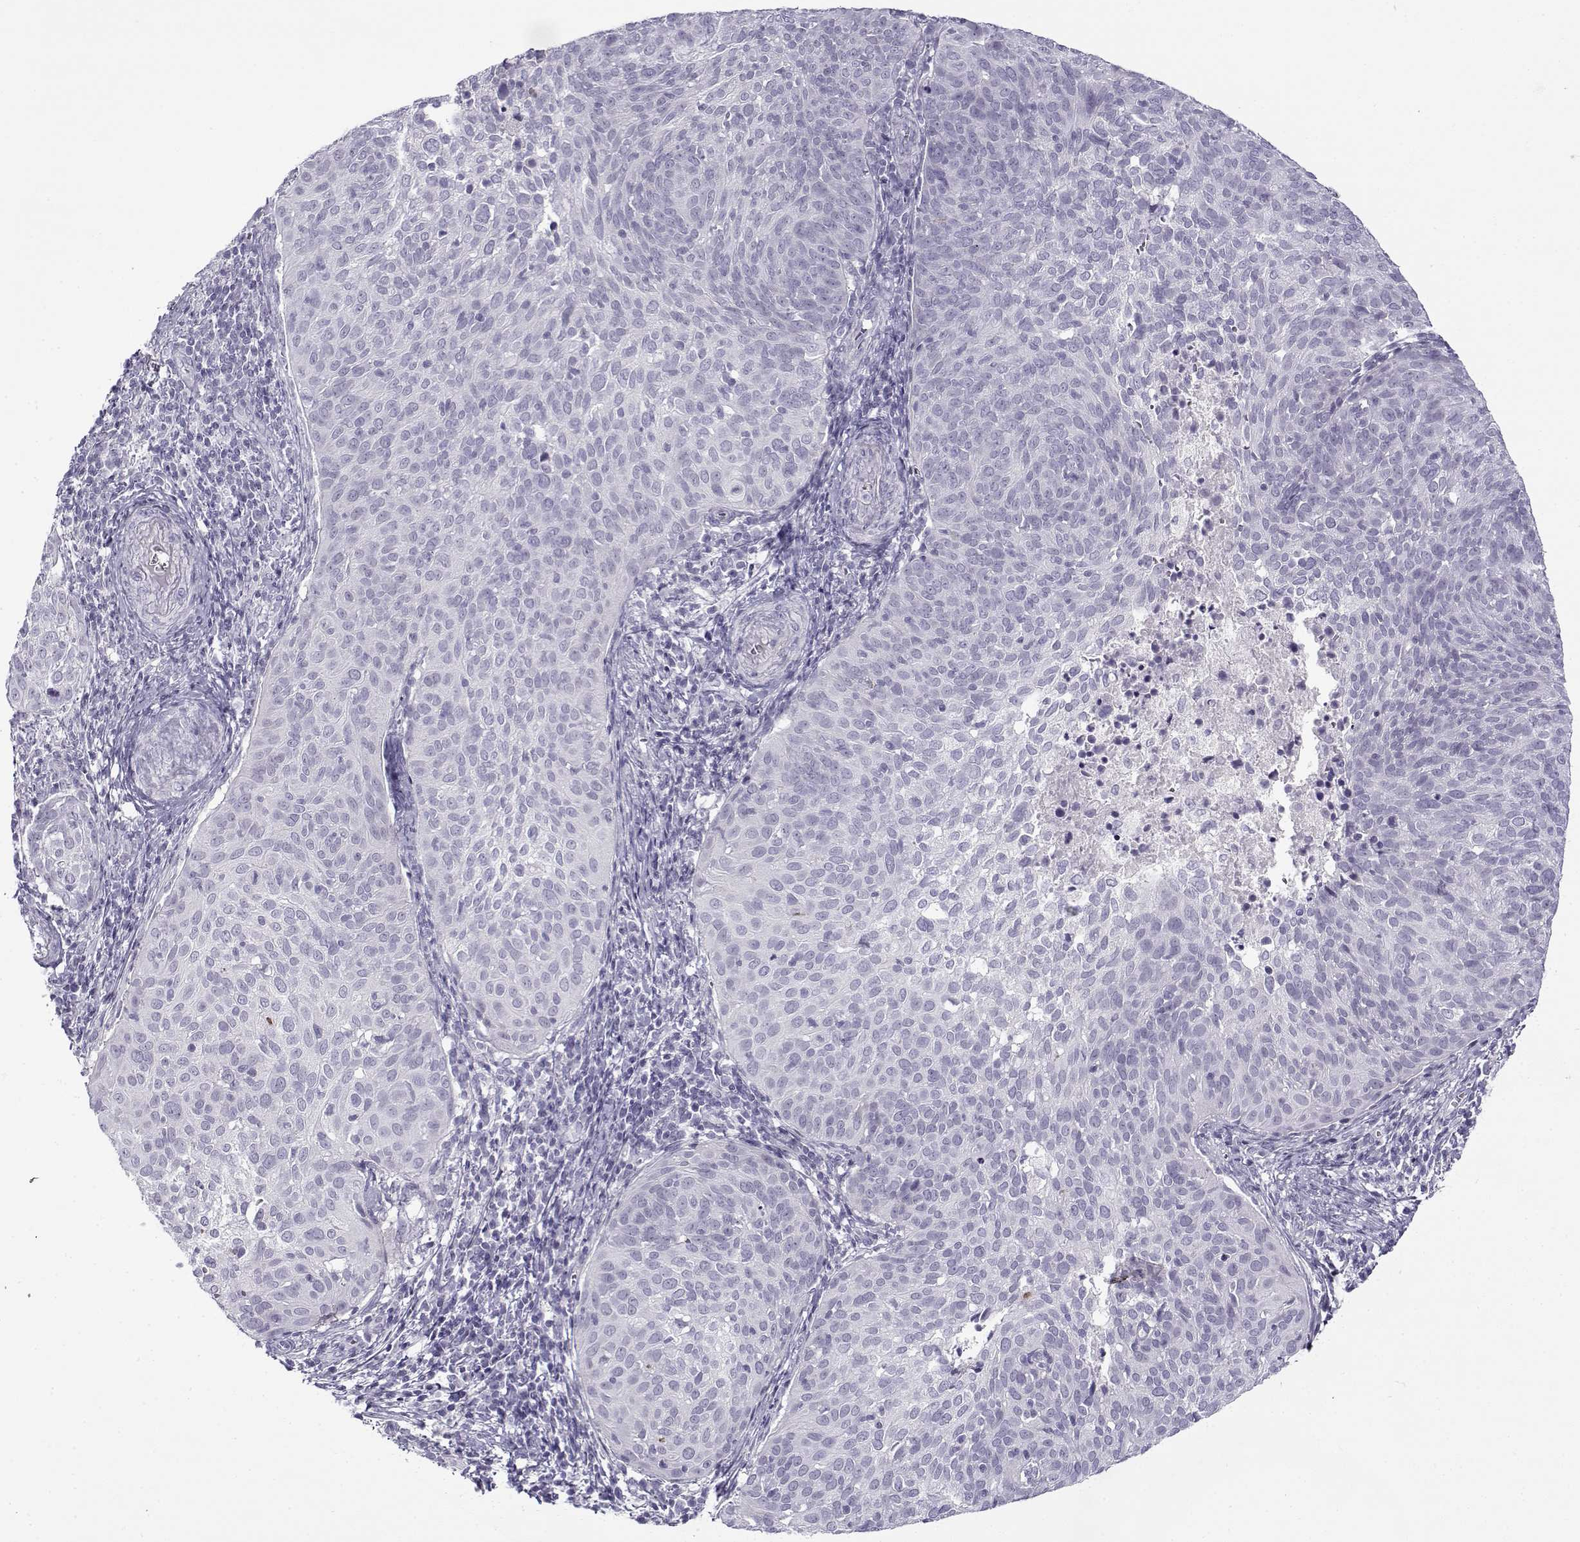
{"staining": {"intensity": "negative", "quantity": "none", "location": "none"}, "tissue": "cervical cancer", "cell_type": "Tumor cells", "image_type": "cancer", "snomed": [{"axis": "morphology", "description": "Squamous cell carcinoma, NOS"}, {"axis": "topography", "description": "Cervix"}], "caption": "This is a photomicrograph of immunohistochemistry (IHC) staining of cervical cancer, which shows no expression in tumor cells.", "gene": "GTSF1L", "patient": {"sex": "female", "age": 39}}